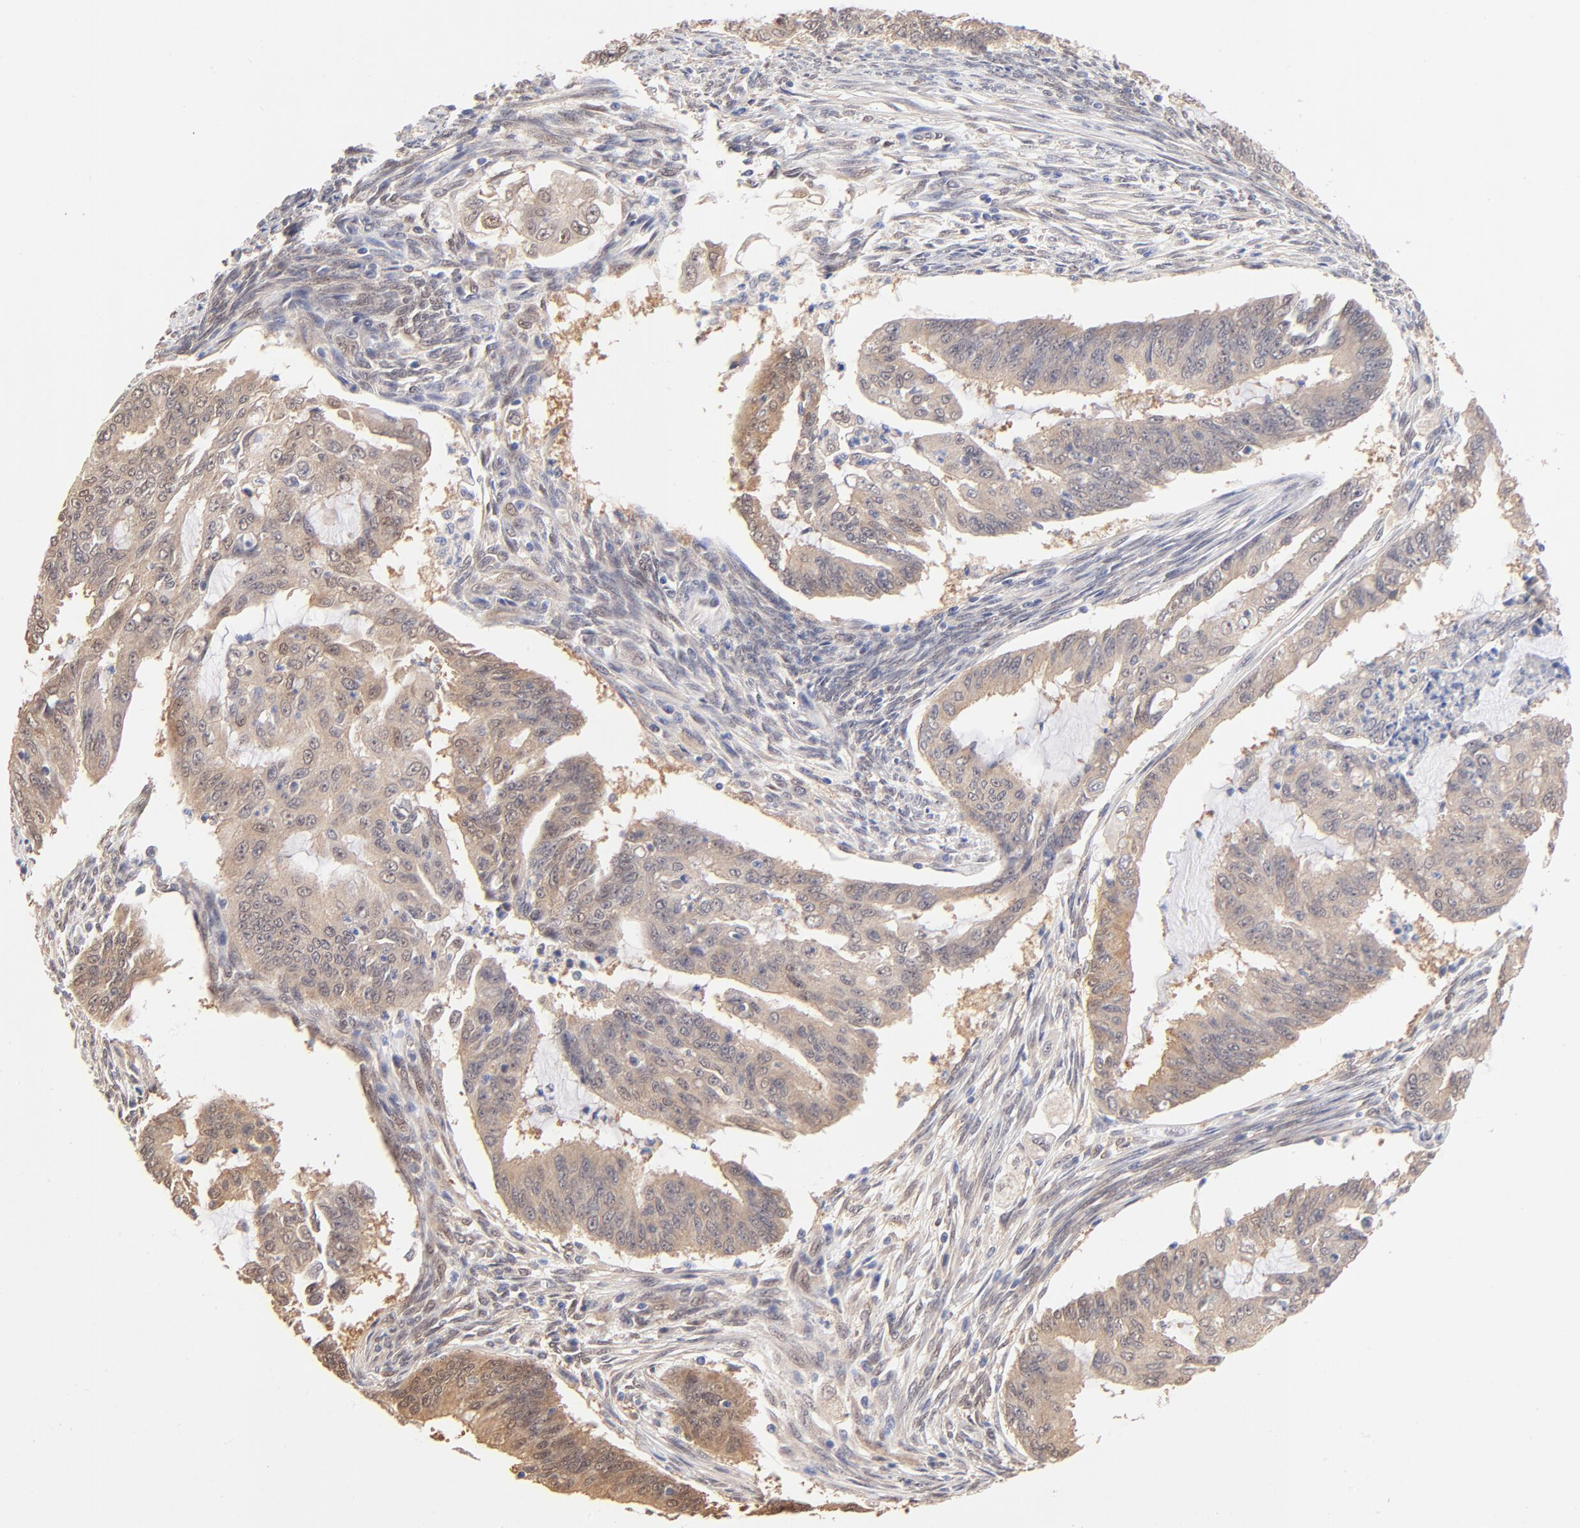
{"staining": {"intensity": "weak", "quantity": ">75%", "location": "cytoplasmic/membranous"}, "tissue": "endometrial cancer", "cell_type": "Tumor cells", "image_type": "cancer", "snomed": [{"axis": "morphology", "description": "Adenocarcinoma, NOS"}, {"axis": "topography", "description": "Endometrium"}], "caption": "This micrograph demonstrates adenocarcinoma (endometrial) stained with IHC to label a protein in brown. The cytoplasmic/membranous of tumor cells show weak positivity for the protein. Nuclei are counter-stained blue.", "gene": "TXNL1", "patient": {"sex": "female", "age": 75}}